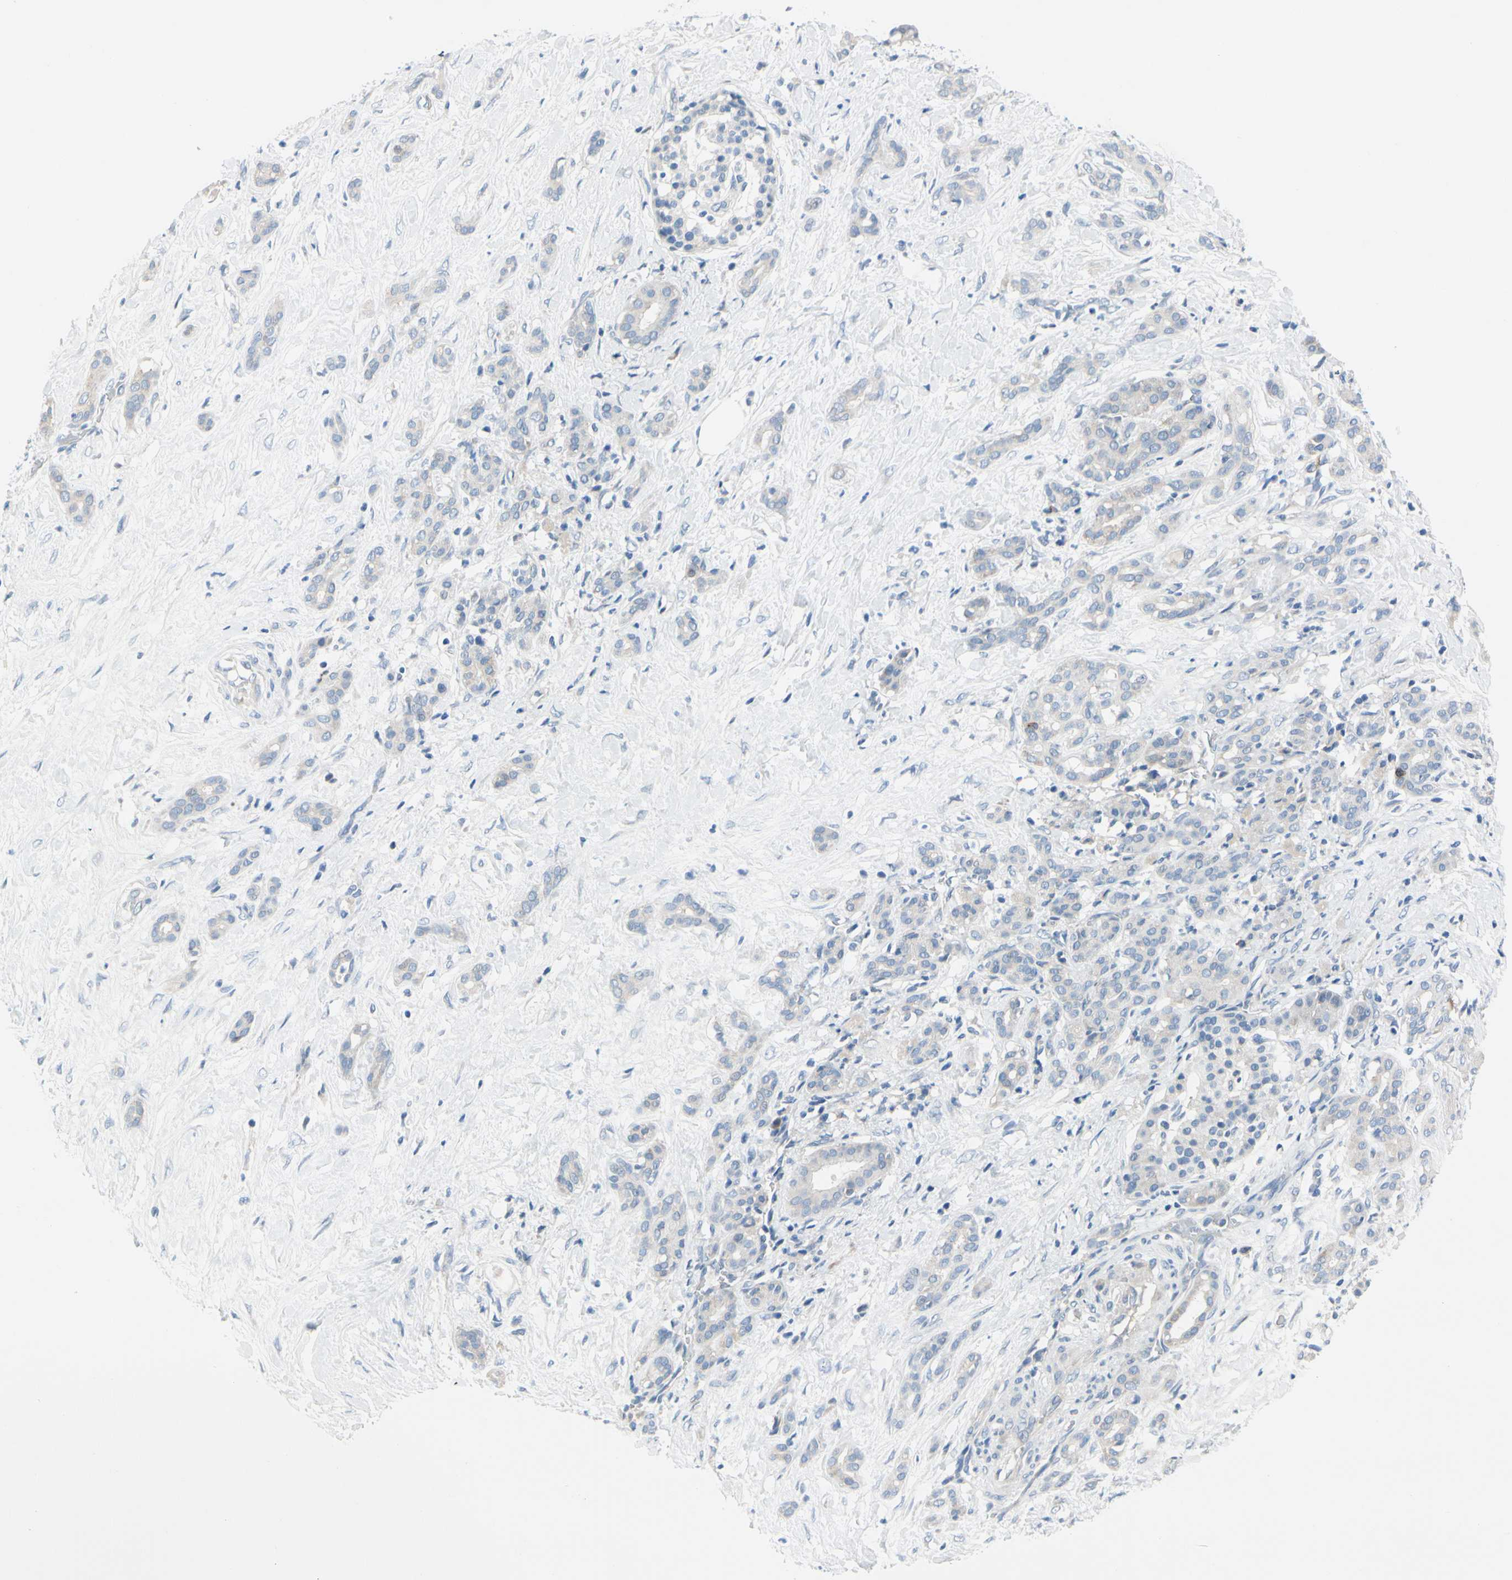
{"staining": {"intensity": "negative", "quantity": "none", "location": "none"}, "tissue": "pancreatic cancer", "cell_type": "Tumor cells", "image_type": "cancer", "snomed": [{"axis": "morphology", "description": "Adenocarcinoma, NOS"}, {"axis": "topography", "description": "Pancreas"}], "caption": "This is an immunohistochemistry photomicrograph of human adenocarcinoma (pancreatic). There is no positivity in tumor cells.", "gene": "CKAP2", "patient": {"sex": "male", "age": 41}}